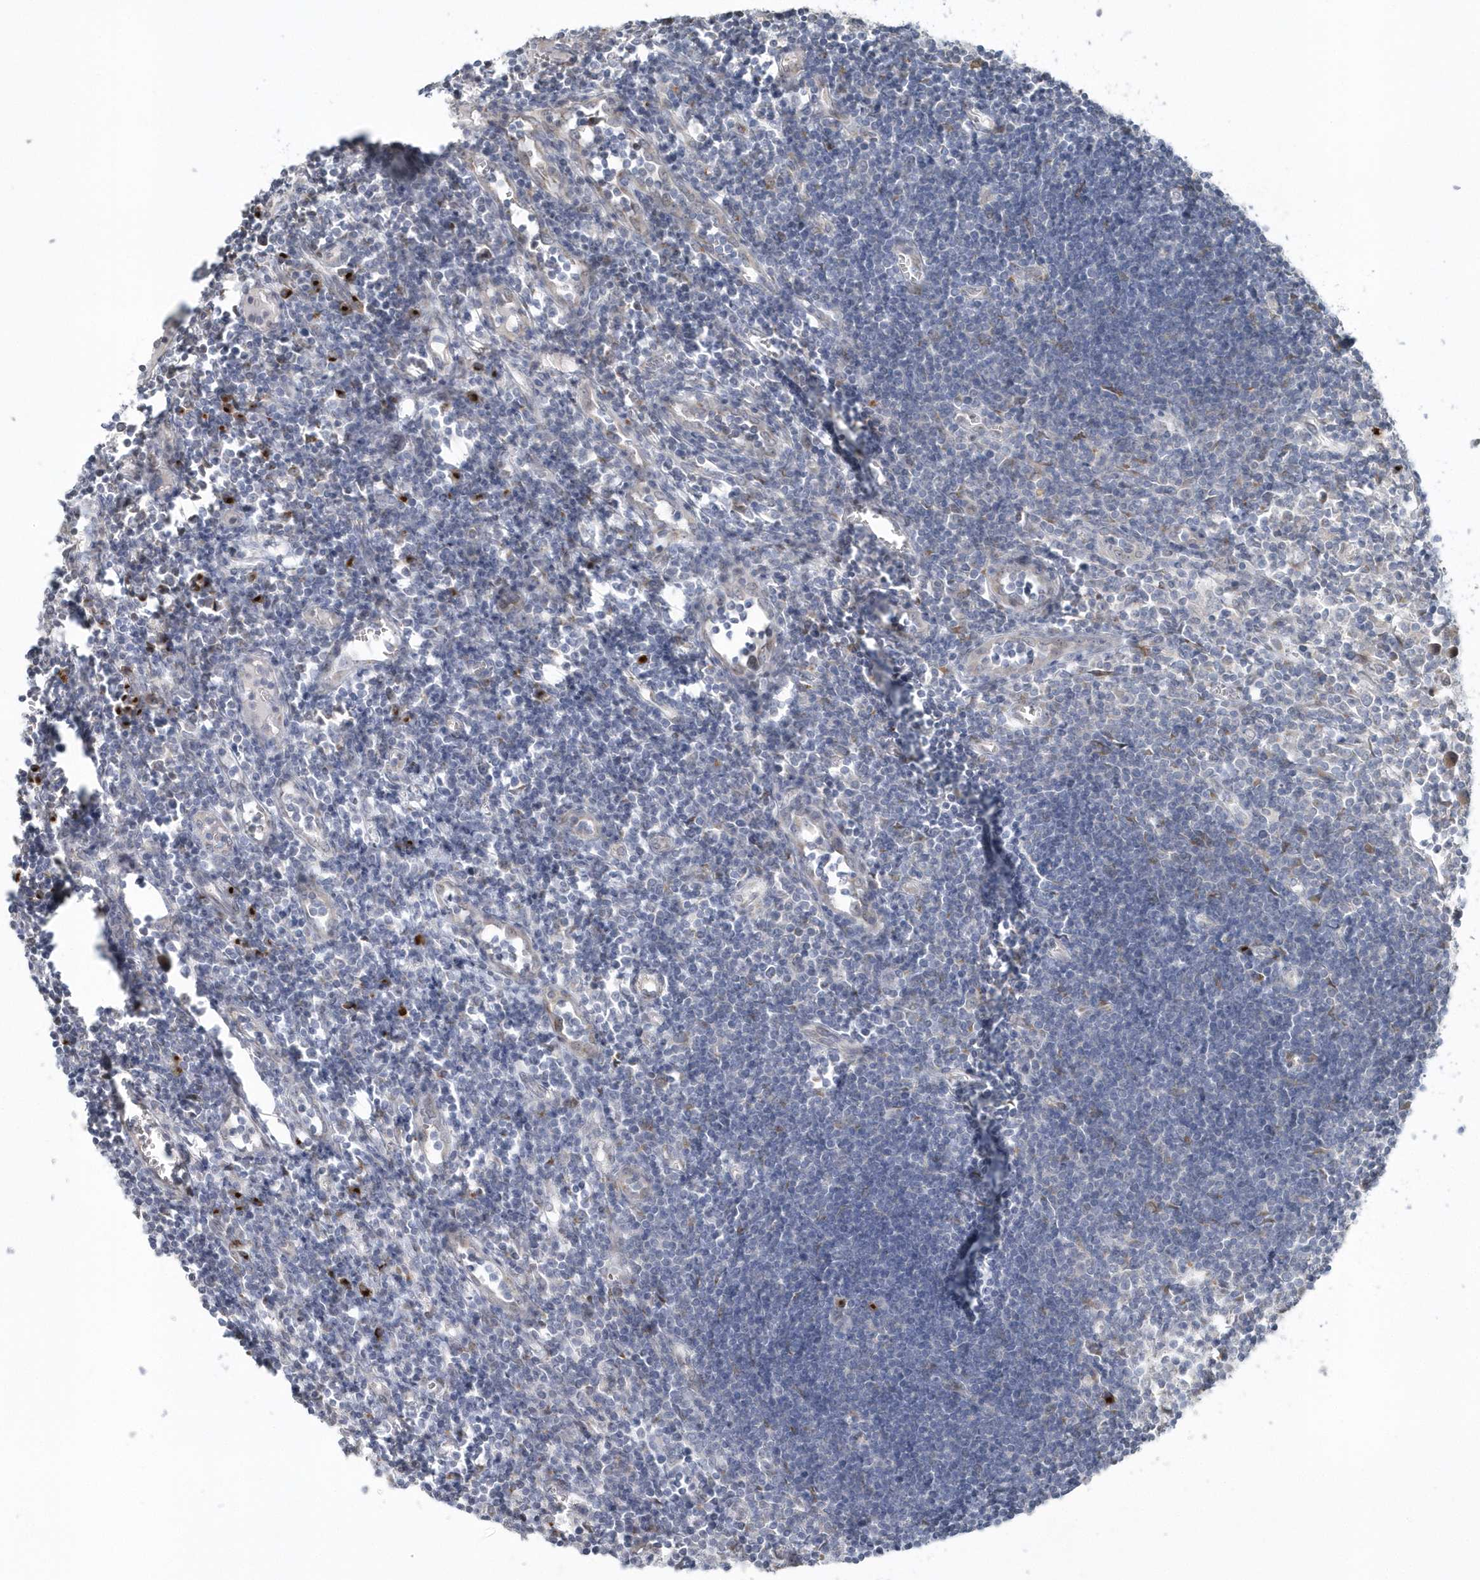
{"staining": {"intensity": "strong", "quantity": "<25%", "location": "cytoplasmic/membranous"}, "tissue": "lymph node", "cell_type": "Germinal center cells", "image_type": "normal", "snomed": [{"axis": "morphology", "description": "Normal tissue, NOS"}, {"axis": "morphology", "description": "Malignant melanoma, Metastatic site"}, {"axis": "topography", "description": "Lymph node"}], "caption": "Immunohistochemical staining of unremarkable lymph node displays medium levels of strong cytoplasmic/membranous positivity in about <25% of germinal center cells.", "gene": "DHFR", "patient": {"sex": "male", "age": 41}}